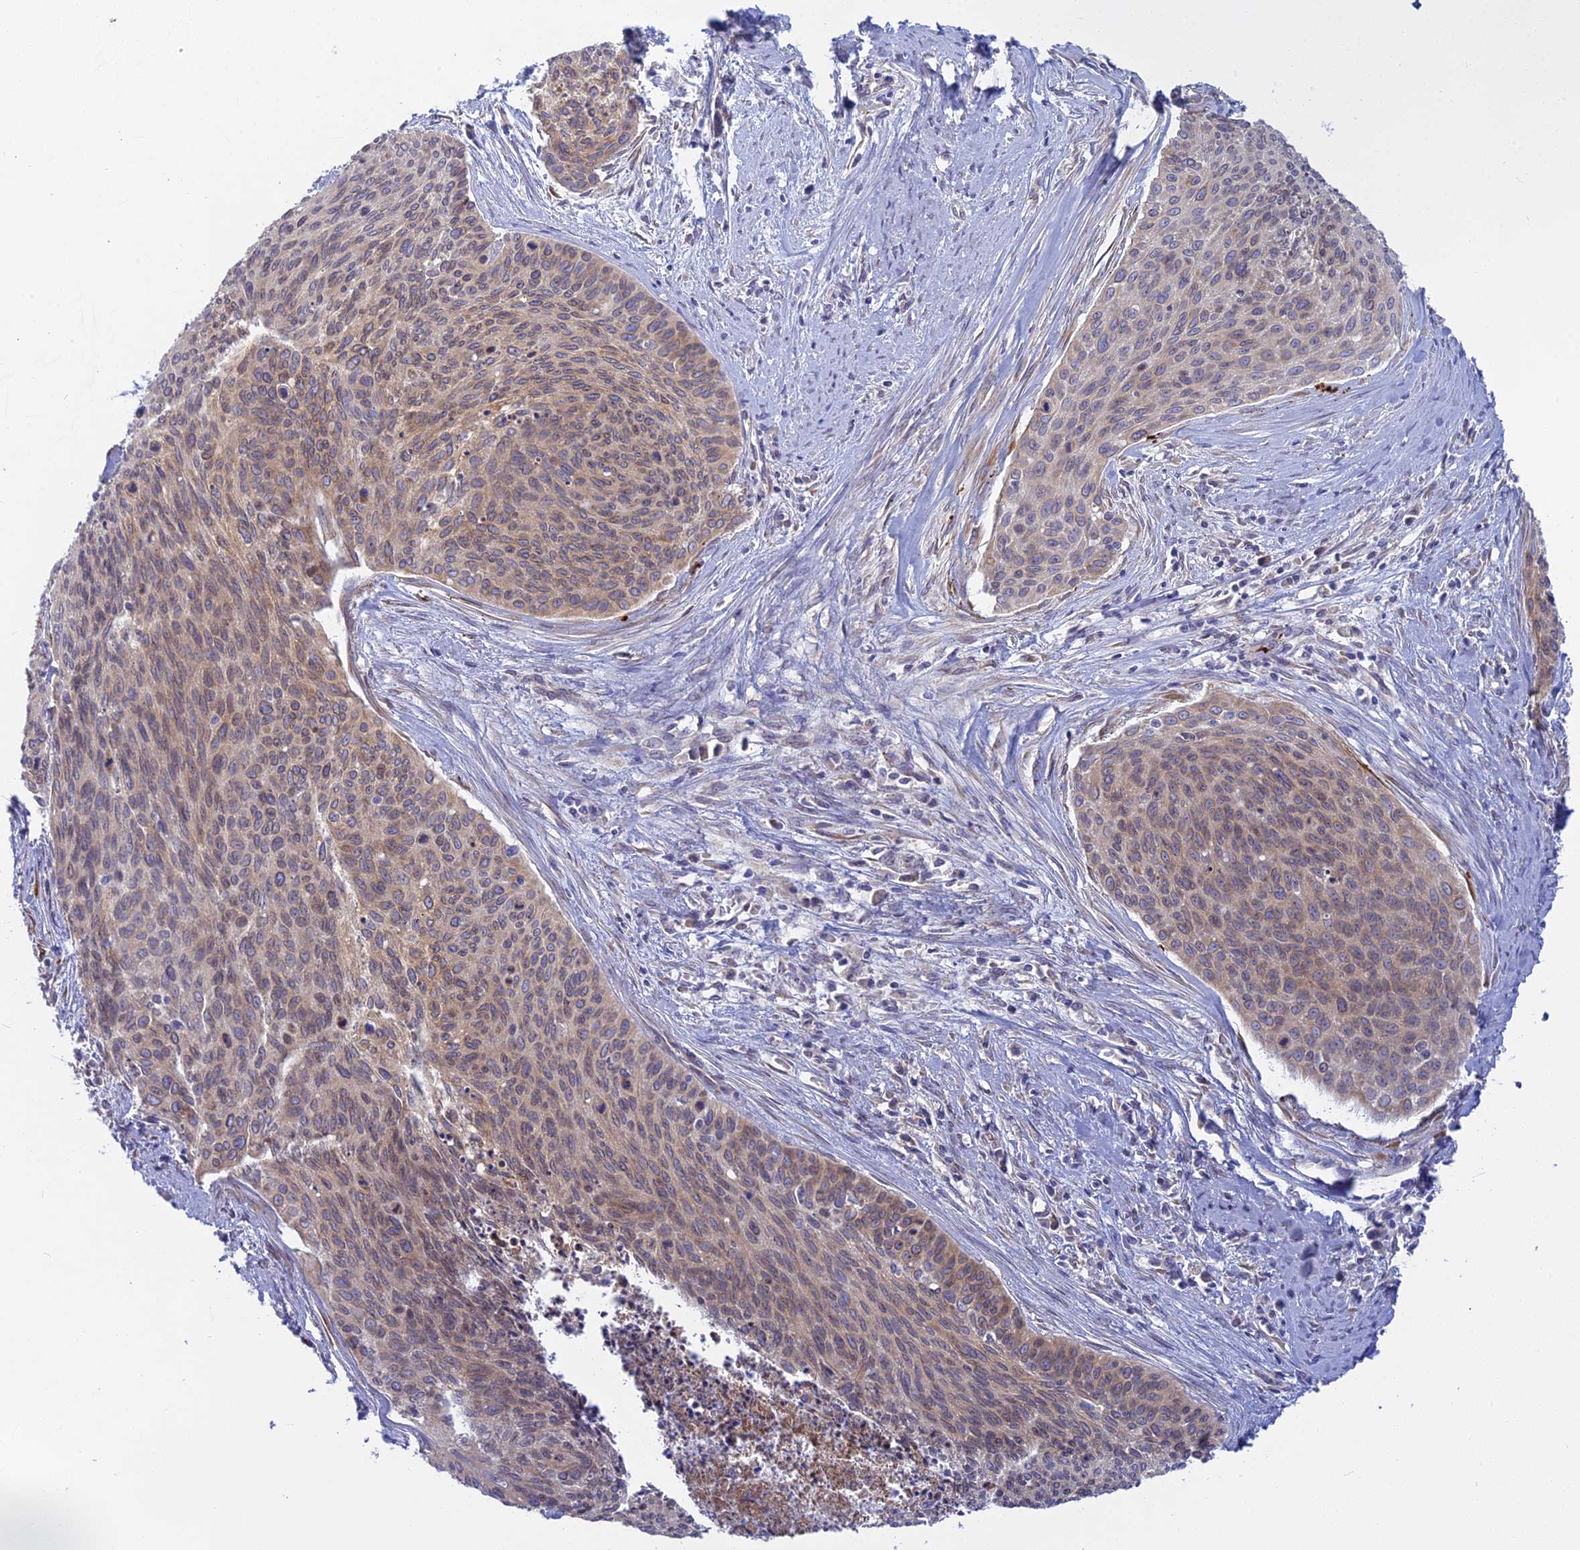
{"staining": {"intensity": "weak", "quantity": "25%-75%", "location": "cytoplasmic/membranous"}, "tissue": "cervical cancer", "cell_type": "Tumor cells", "image_type": "cancer", "snomed": [{"axis": "morphology", "description": "Squamous cell carcinoma, NOS"}, {"axis": "topography", "description": "Cervix"}], "caption": "A brown stain shows weak cytoplasmic/membranous expression of a protein in cervical squamous cell carcinoma tumor cells.", "gene": "TLCD1", "patient": {"sex": "female", "age": 55}}